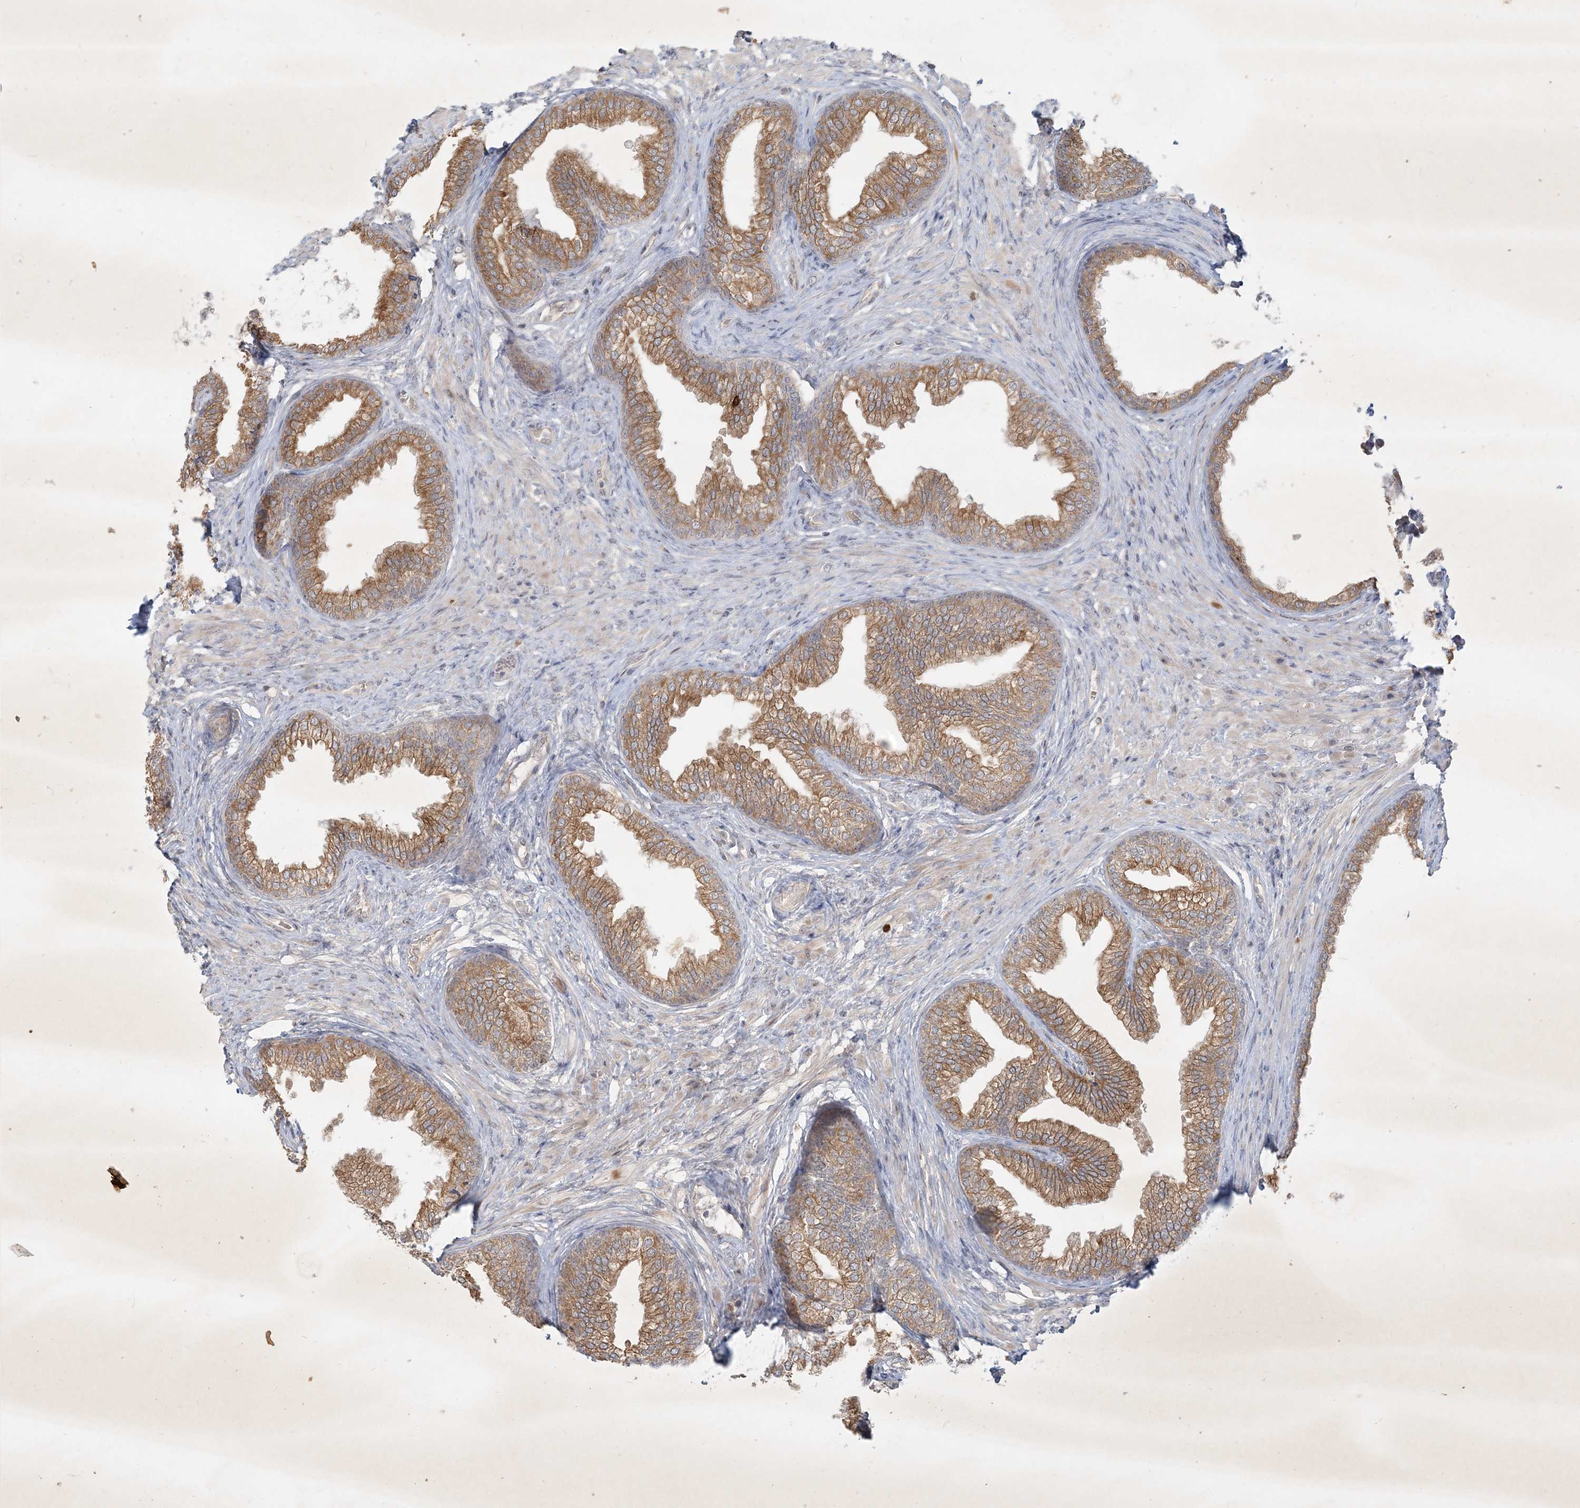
{"staining": {"intensity": "strong", "quantity": ">75%", "location": "cytoplasmic/membranous"}, "tissue": "prostate", "cell_type": "Glandular cells", "image_type": "normal", "snomed": [{"axis": "morphology", "description": "Normal tissue, NOS"}, {"axis": "topography", "description": "Prostate"}], "caption": "Protein staining exhibits strong cytoplasmic/membranous staining in approximately >75% of glandular cells in benign prostate.", "gene": "BOD1L2", "patient": {"sex": "male", "age": 76}}